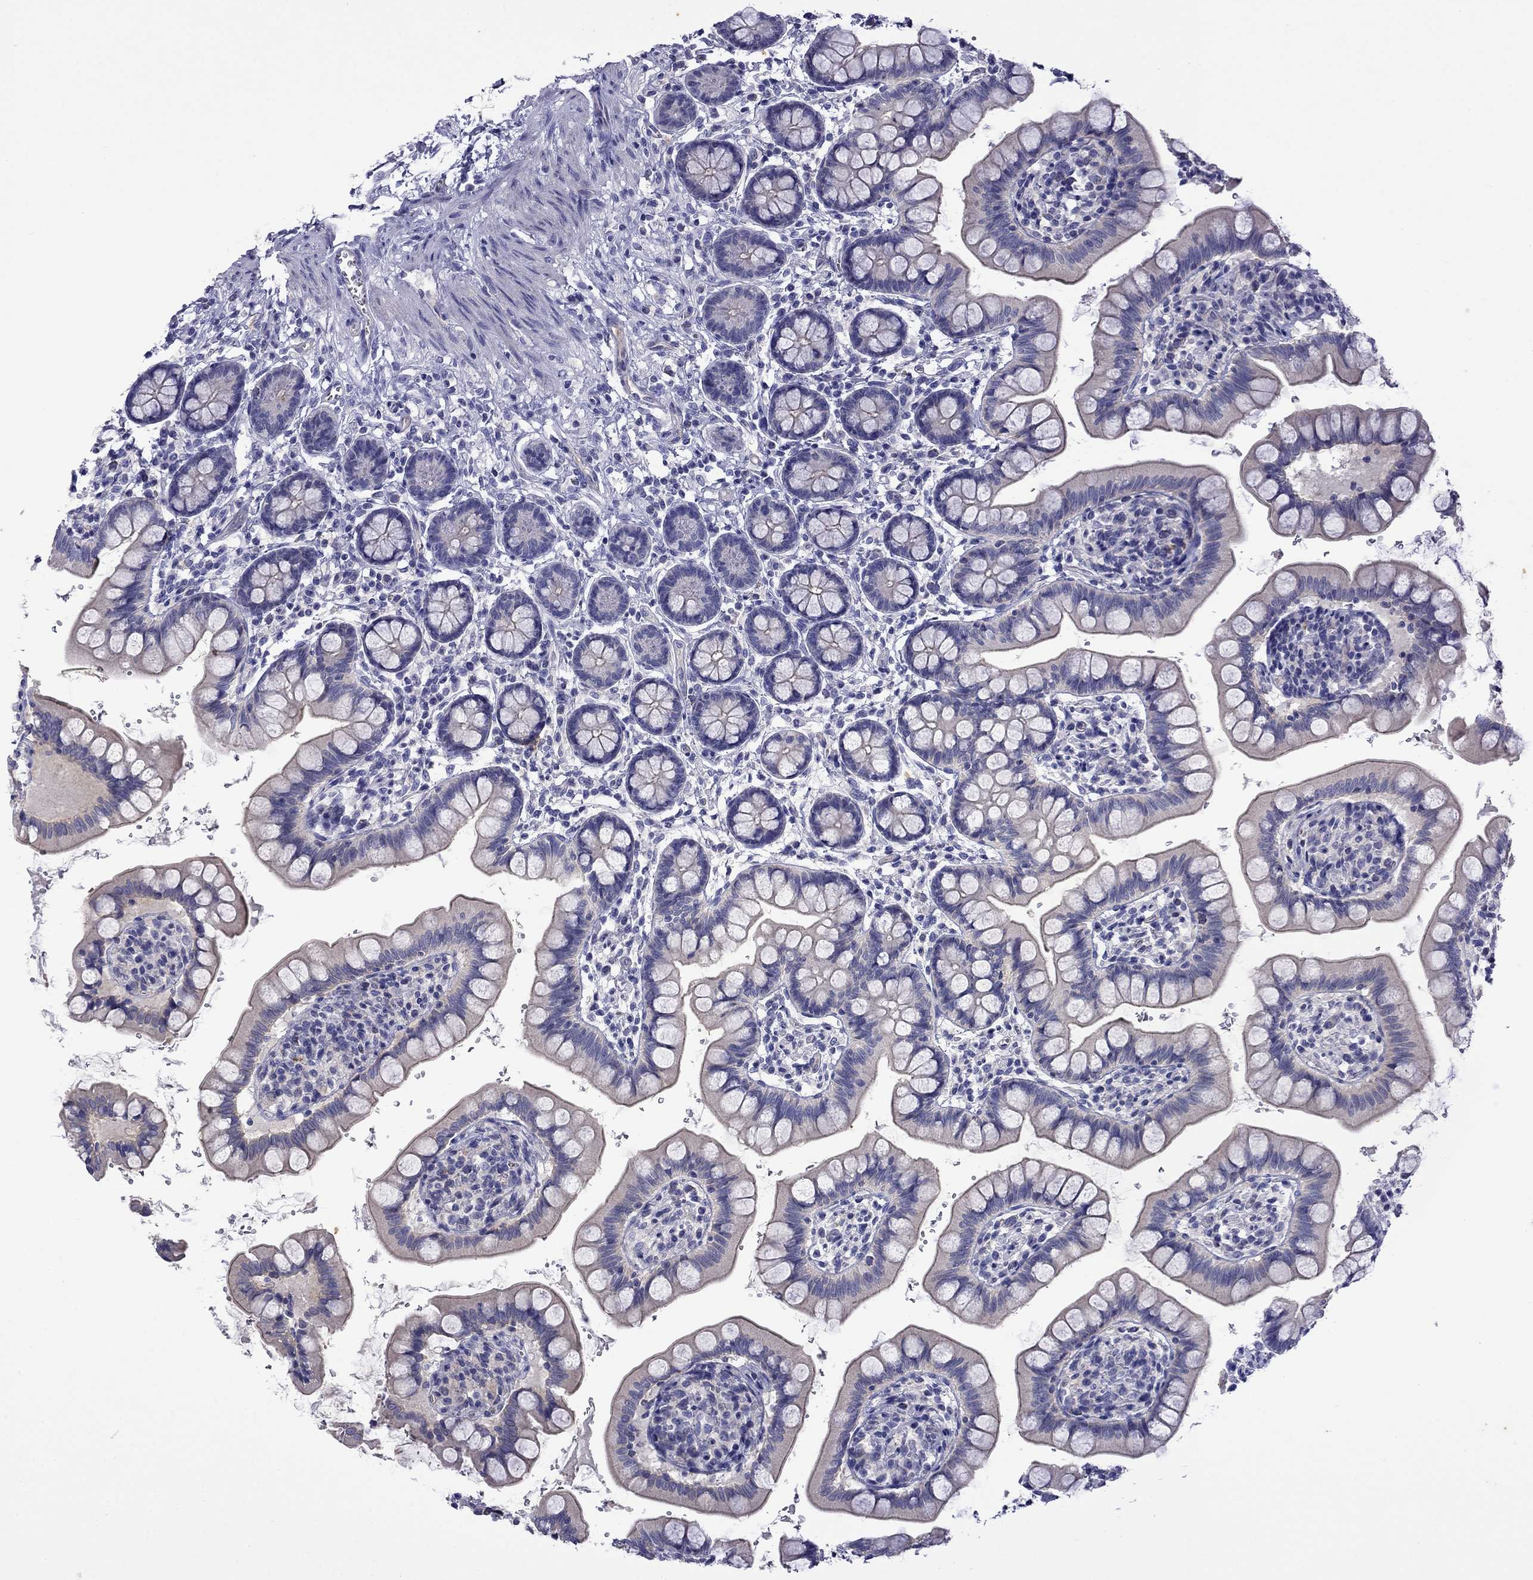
{"staining": {"intensity": "negative", "quantity": "none", "location": "none"}, "tissue": "small intestine", "cell_type": "Glandular cells", "image_type": "normal", "snomed": [{"axis": "morphology", "description": "Normal tissue, NOS"}, {"axis": "topography", "description": "Small intestine"}], "caption": "Immunohistochemical staining of benign human small intestine displays no significant staining in glandular cells. (DAB (3,3'-diaminobenzidine) immunohistochemistry (IHC), high magnification).", "gene": "STAR", "patient": {"sex": "female", "age": 56}}